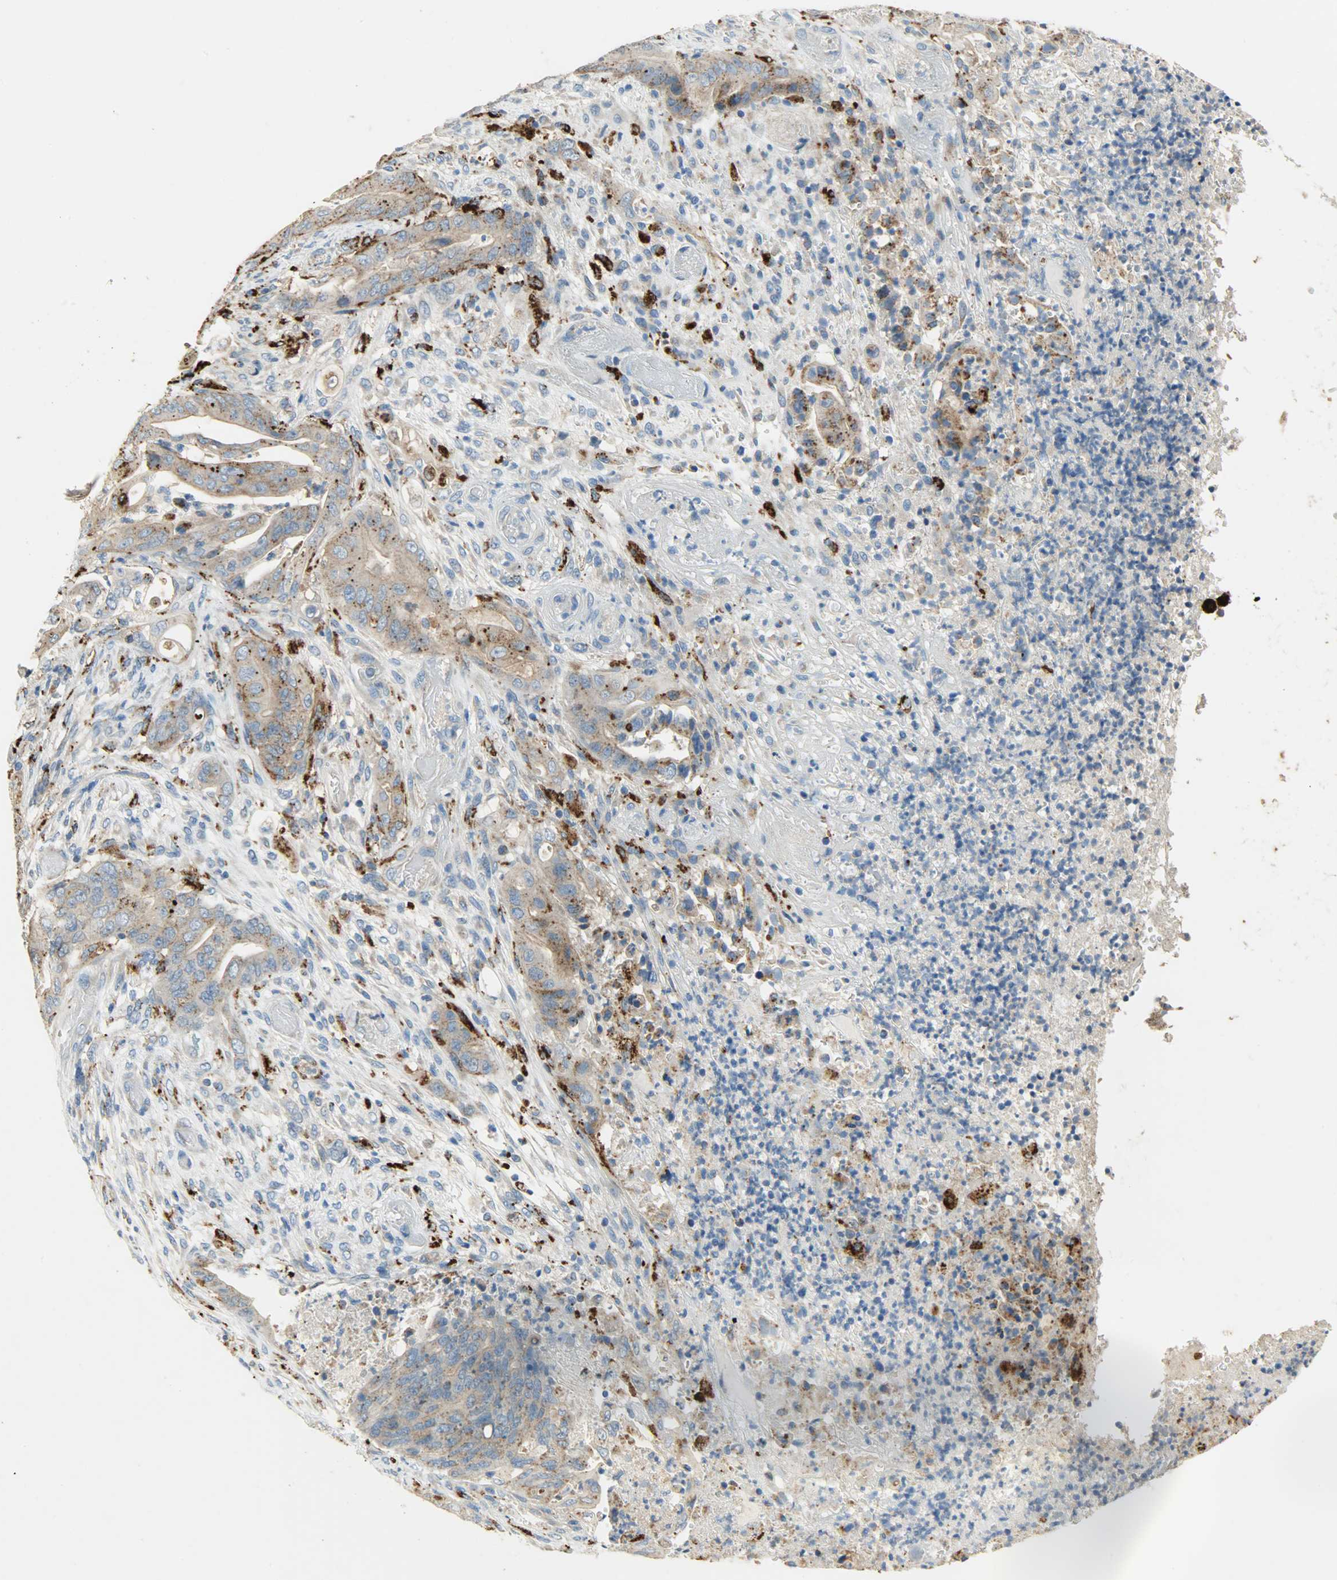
{"staining": {"intensity": "weak", "quantity": ">75%", "location": "cytoplasmic/membranous"}, "tissue": "stomach cancer", "cell_type": "Tumor cells", "image_type": "cancer", "snomed": [{"axis": "morphology", "description": "Adenocarcinoma, NOS"}, {"axis": "topography", "description": "Stomach"}], "caption": "The histopathology image shows a brown stain indicating the presence of a protein in the cytoplasmic/membranous of tumor cells in stomach cancer (adenocarcinoma).", "gene": "ASAH1", "patient": {"sex": "female", "age": 73}}